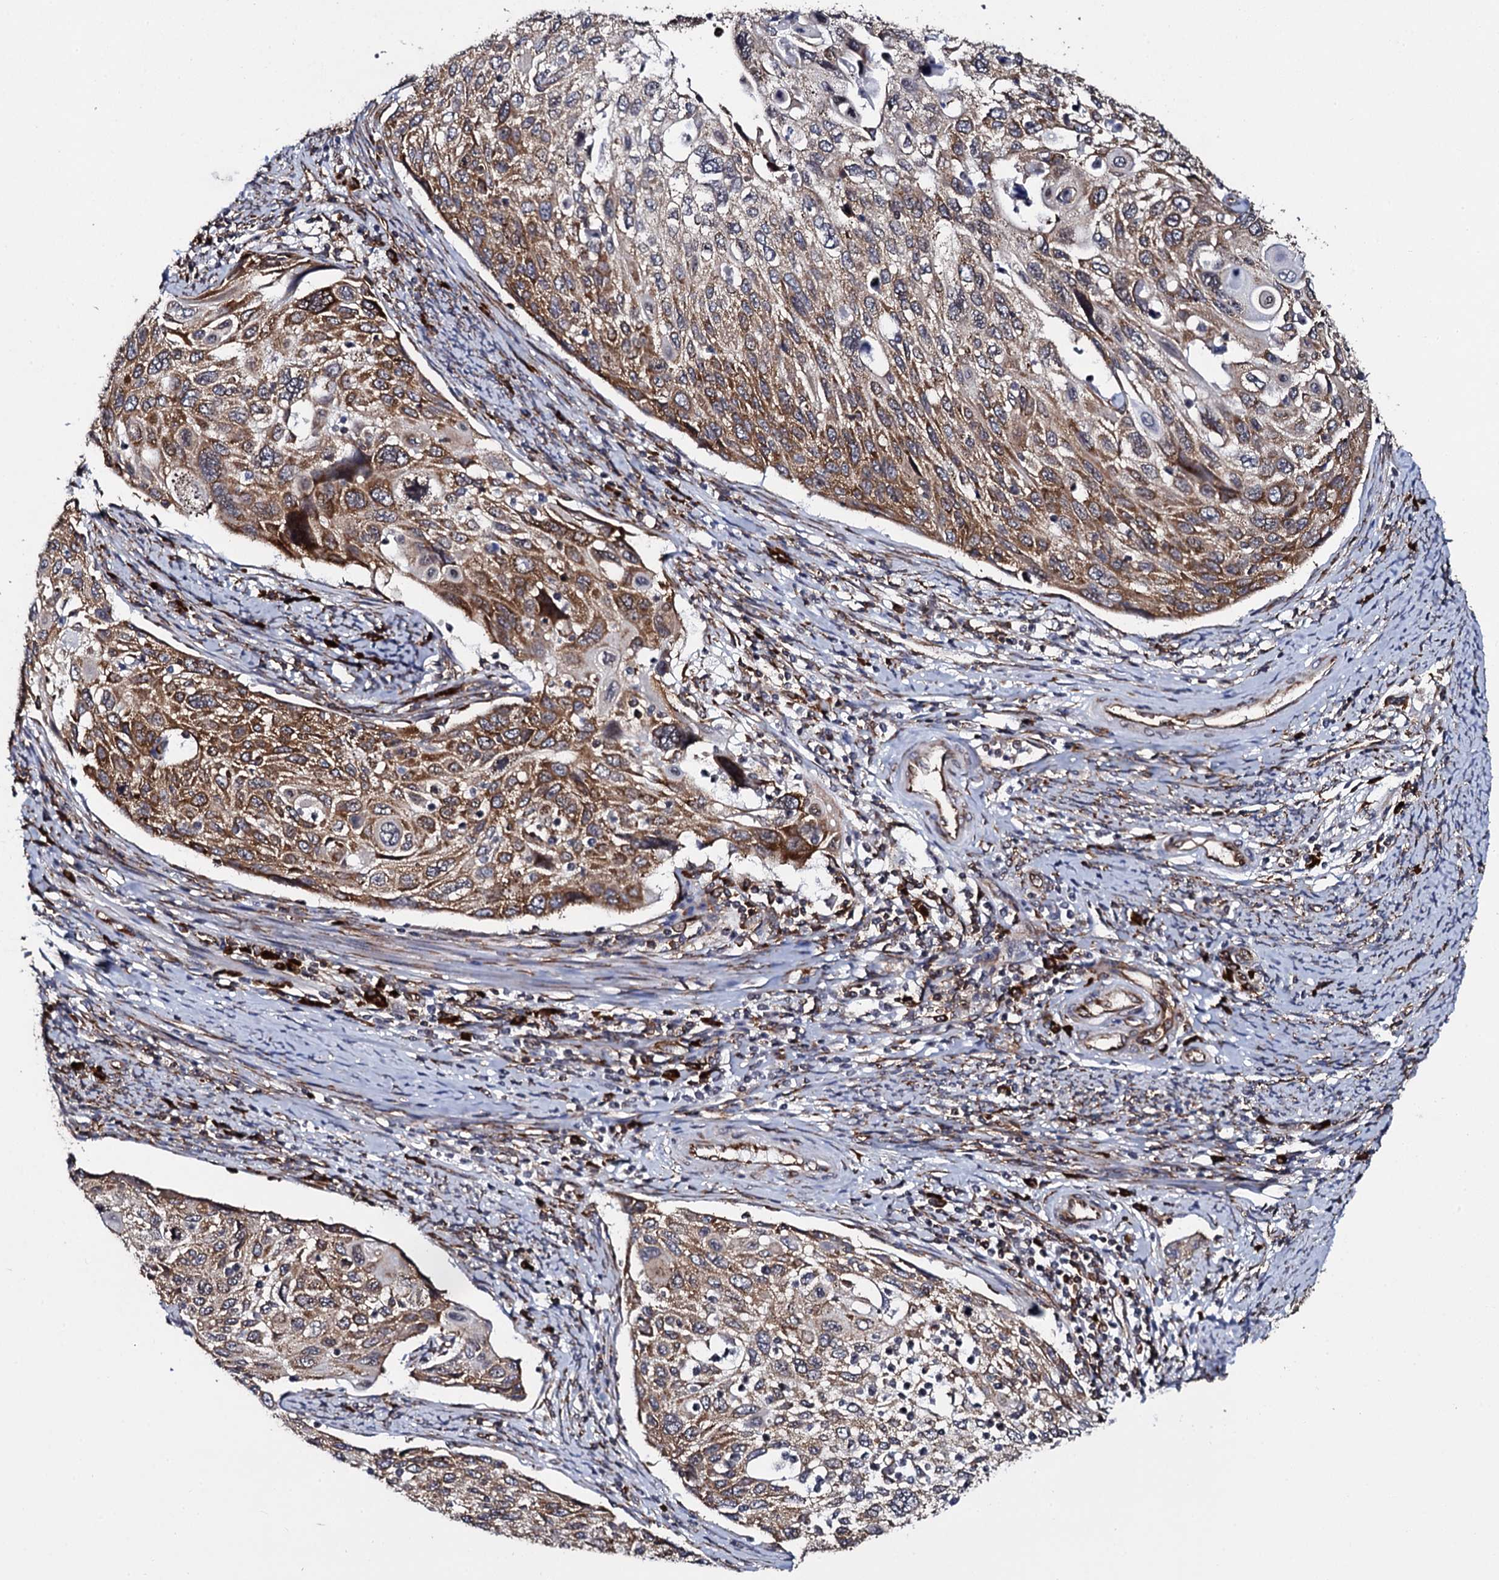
{"staining": {"intensity": "moderate", "quantity": ">75%", "location": "cytoplasmic/membranous"}, "tissue": "cervical cancer", "cell_type": "Tumor cells", "image_type": "cancer", "snomed": [{"axis": "morphology", "description": "Squamous cell carcinoma, NOS"}, {"axis": "topography", "description": "Cervix"}], "caption": "Cervical cancer was stained to show a protein in brown. There is medium levels of moderate cytoplasmic/membranous positivity in approximately >75% of tumor cells.", "gene": "SPTY2D1", "patient": {"sex": "female", "age": 70}}